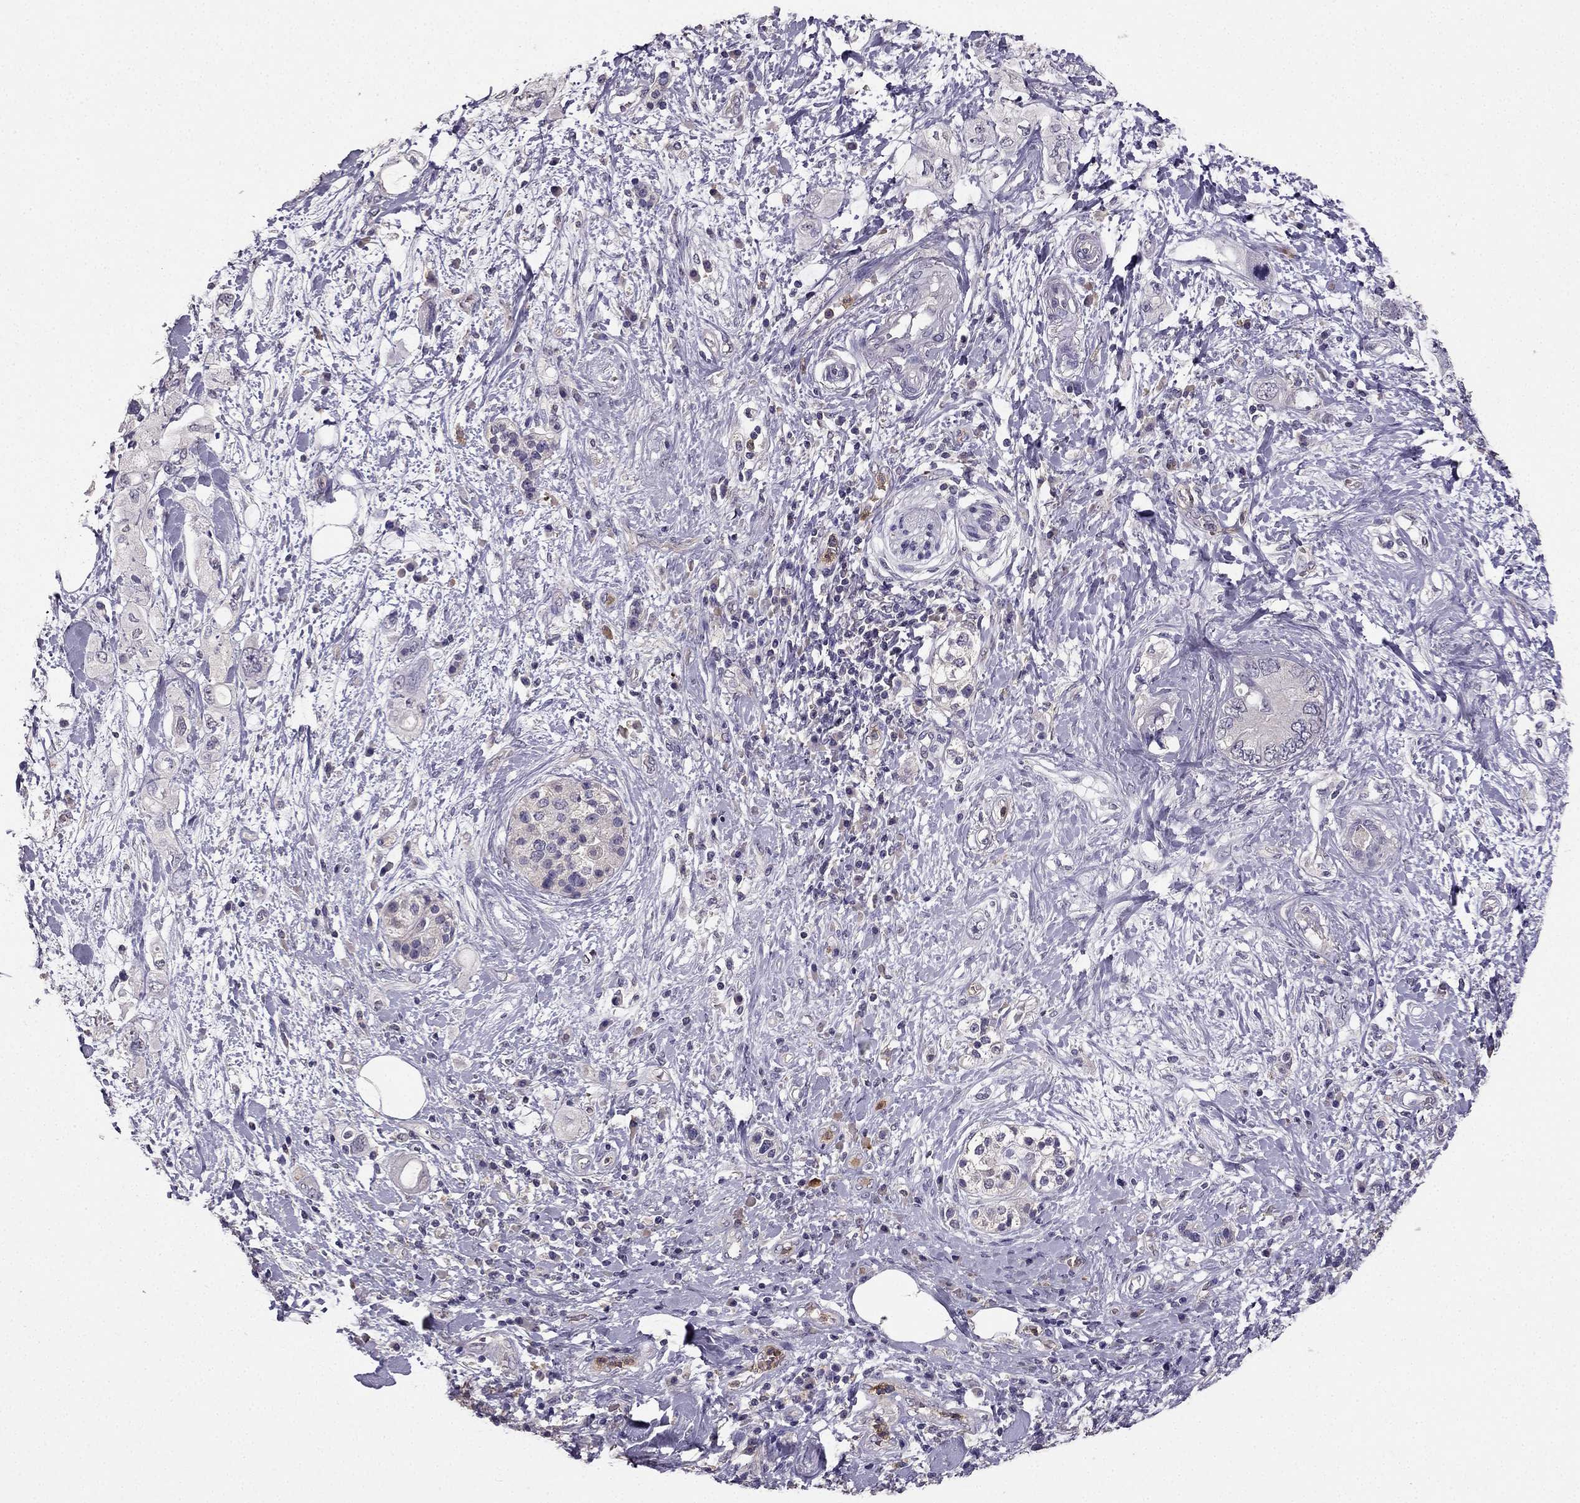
{"staining": {"intensity": "negative", "quantity": "none", "location": "none"}, "tissue": "pancreatic cancer", "cell_type": "Tumor cells", "image_type": "cancer", "snomed": [{"axis": "morphology", "description": "Adenocarcinoma, NOS"}, {"axis": "topography", "description": "Pancreas"}], "caption": "Immunohistochemical staining of pancreatic cancer demonstrates no significant expression in tumor cells. (Immunohistochemistry, brightfield microscopy, high magnification).", "gene": "RFLNB", "patient": {"sex": "female", "age": 56}}